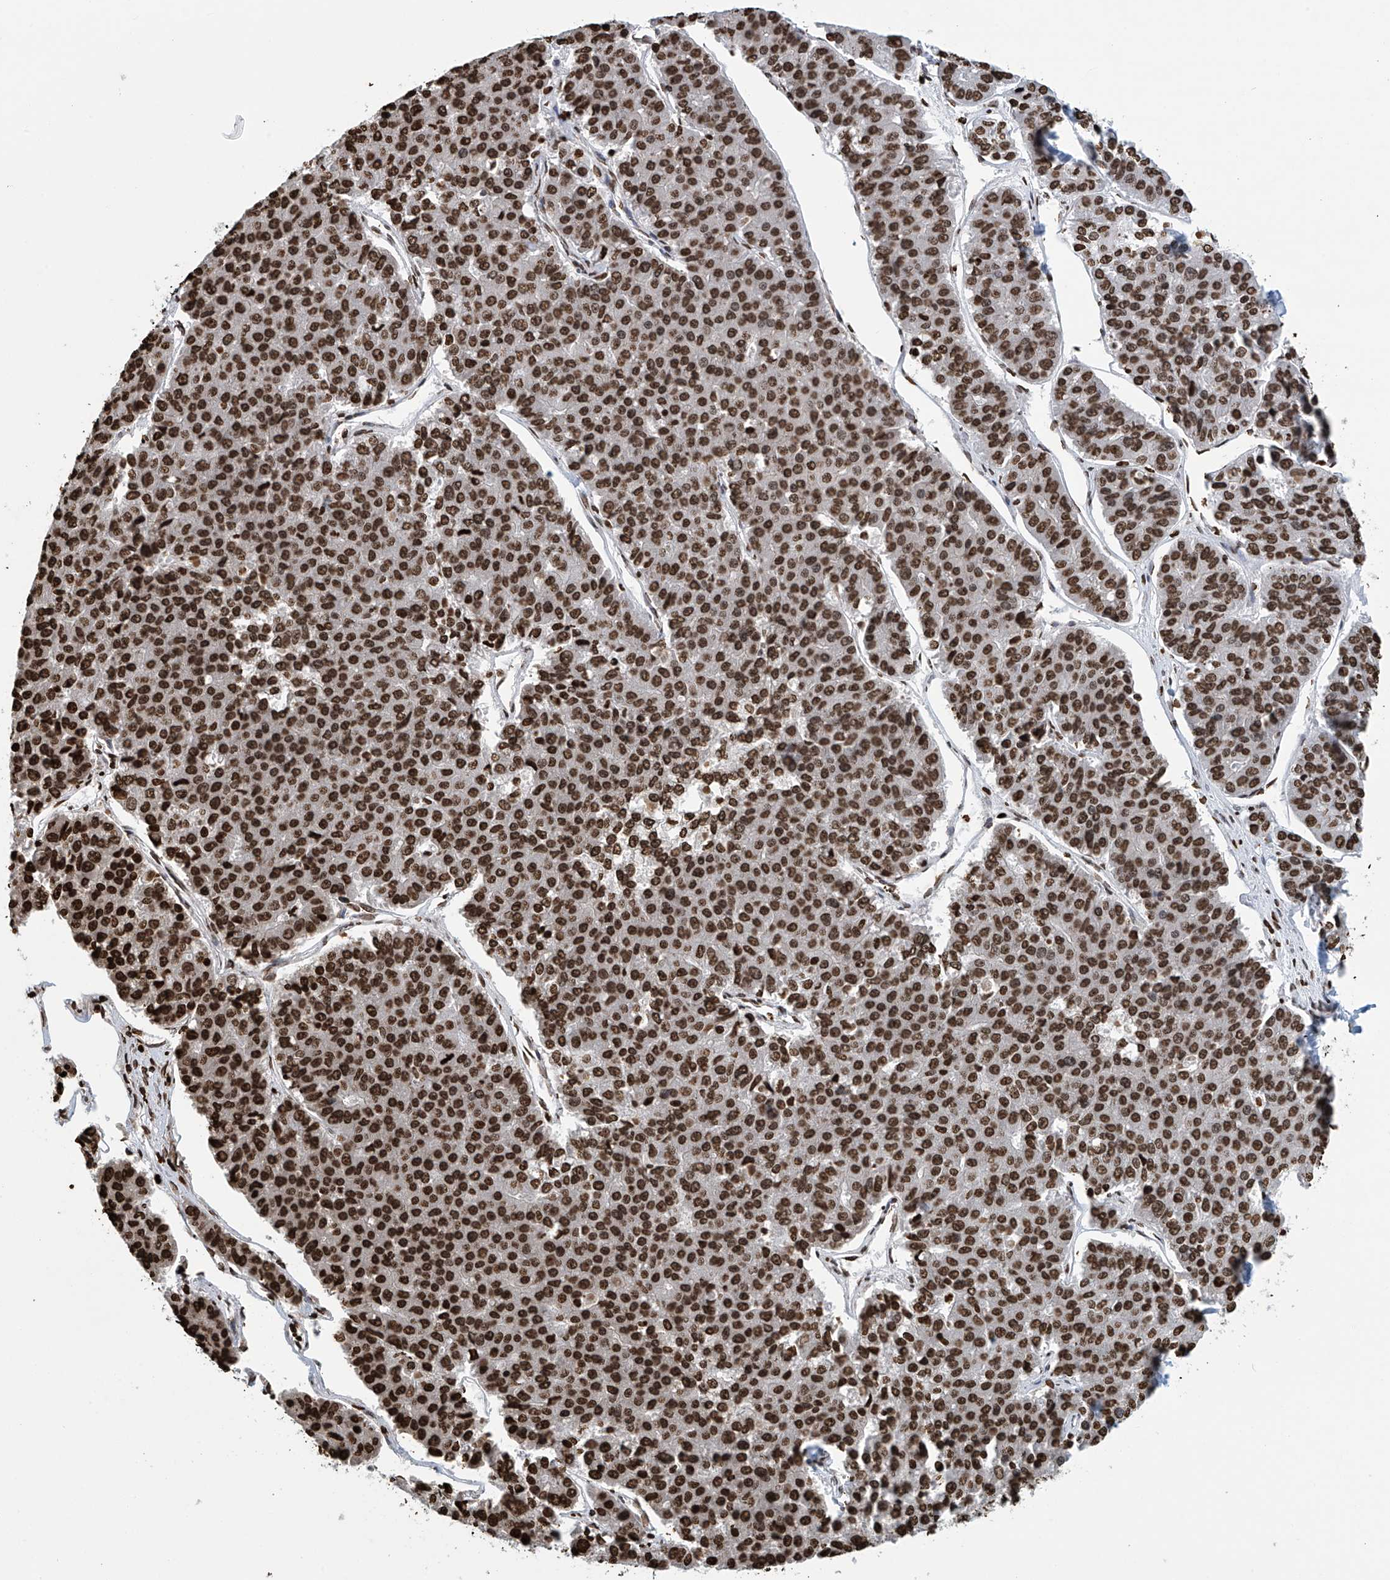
{"staining": {"intensity": "strong", "quantity": ">75%", "location": "nuclear"}, "tissue": "pancreatic cancer", "cell_type": "Tumor cells", "image_type": "cancer", "snomed": [{"axis": "morphology", "description": "Adenocarcinoma, NOS"}, {"axis": "topography", "description": "Pancreas"}], "caption": "Protein staining of pancreatic cancer tissue demonstrates strong nuclear positivity in about >75% of tumor cells.", "gene": "DPPA2", "patient": {"sex": "male", "age": 50}}